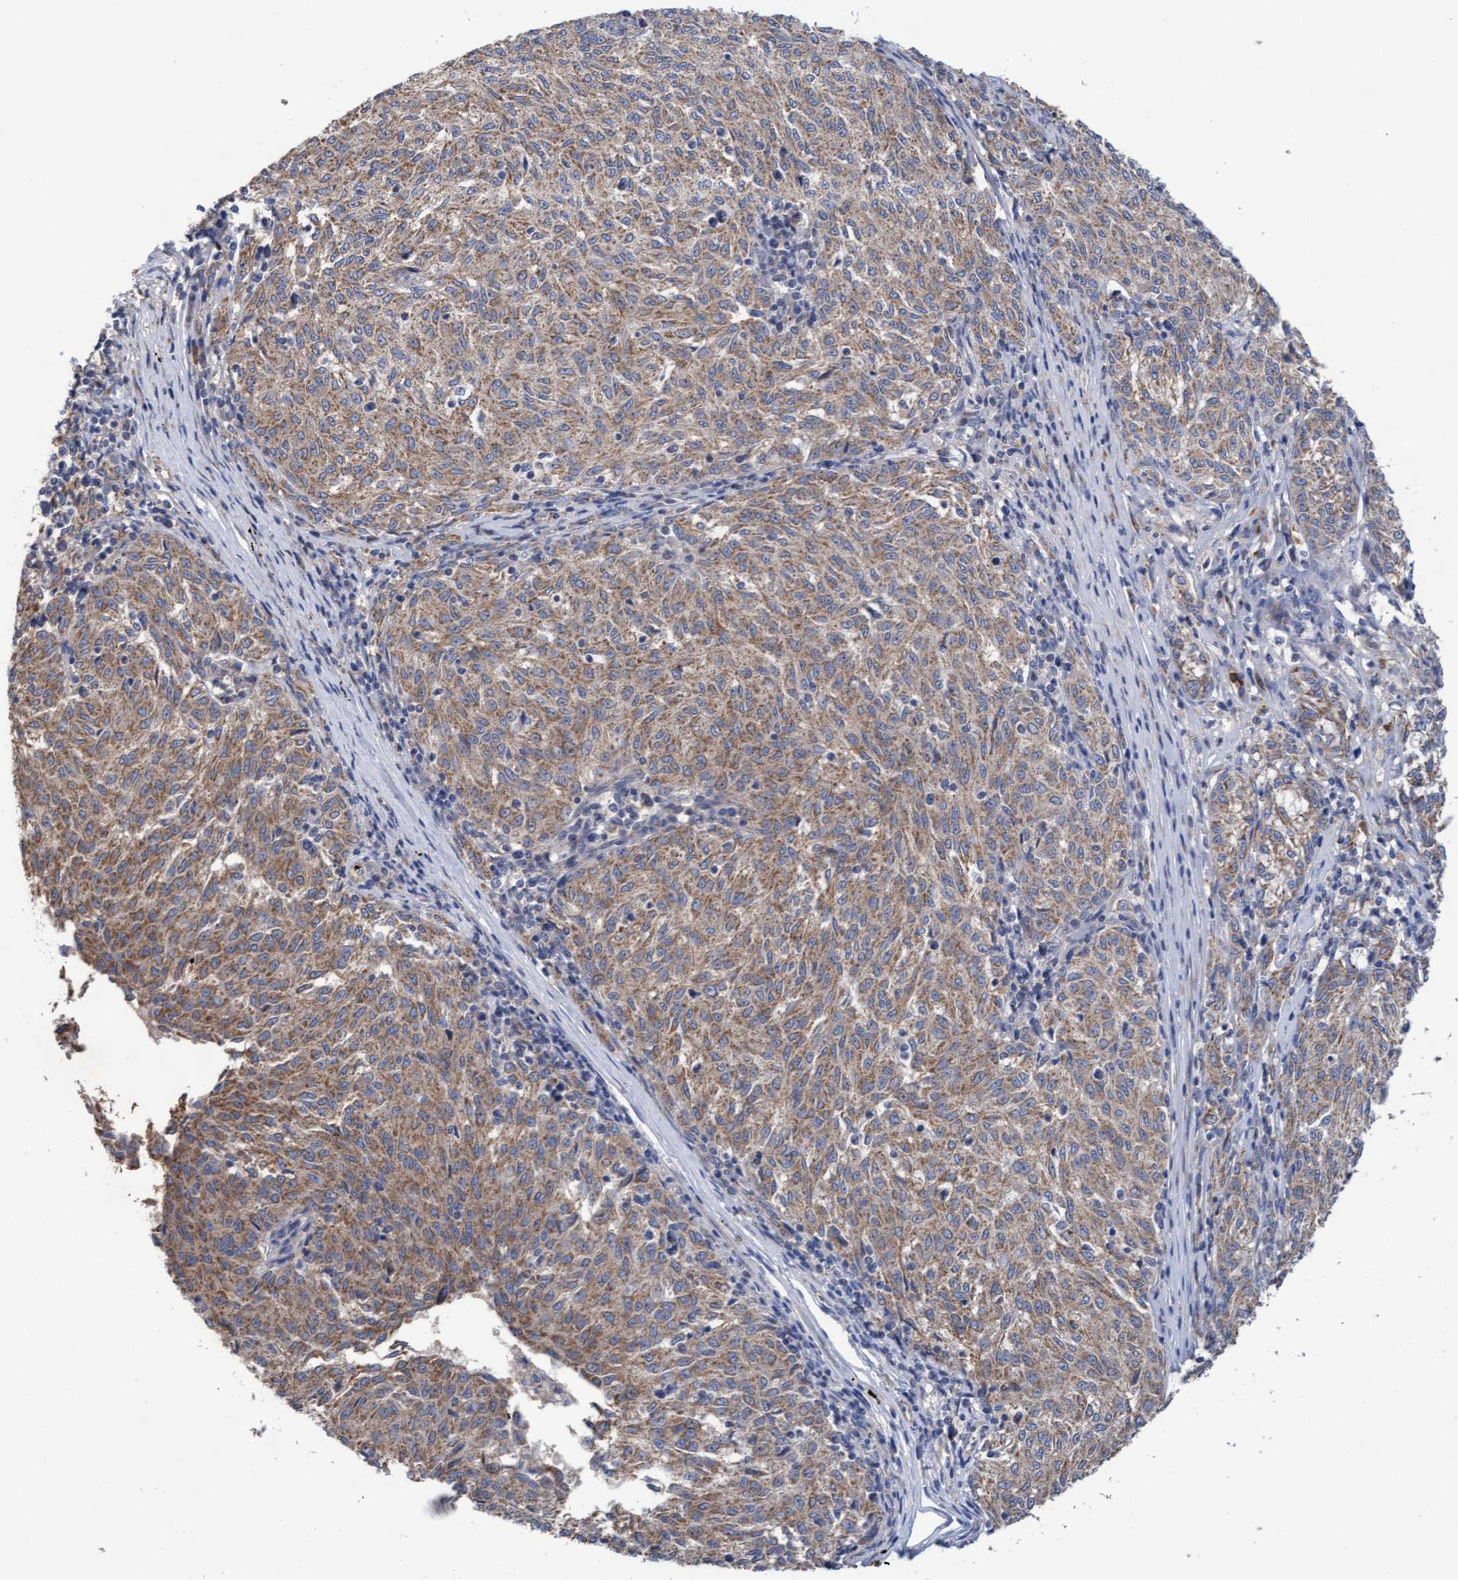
{"staining": {"intensity": "weak", "quantity": ">75%", "location": "cytoplasmic/membranous"}, "tissue": "melanoma", "cell_type": "Tumor cells", "image_type": "cancer", "snomed": [{"axis": "morphology", "description": "Malignant melanoma, NOS"}, {"axis": "topography", "description": "Skin"}], "caption": "The immunohistochemical stain highlights weak cytoplasmic/membranous expression in tumor cells of malignant melanoma tissue.", "gene": "MRPL38", "patient": {"sex": "female", "age": 72}}